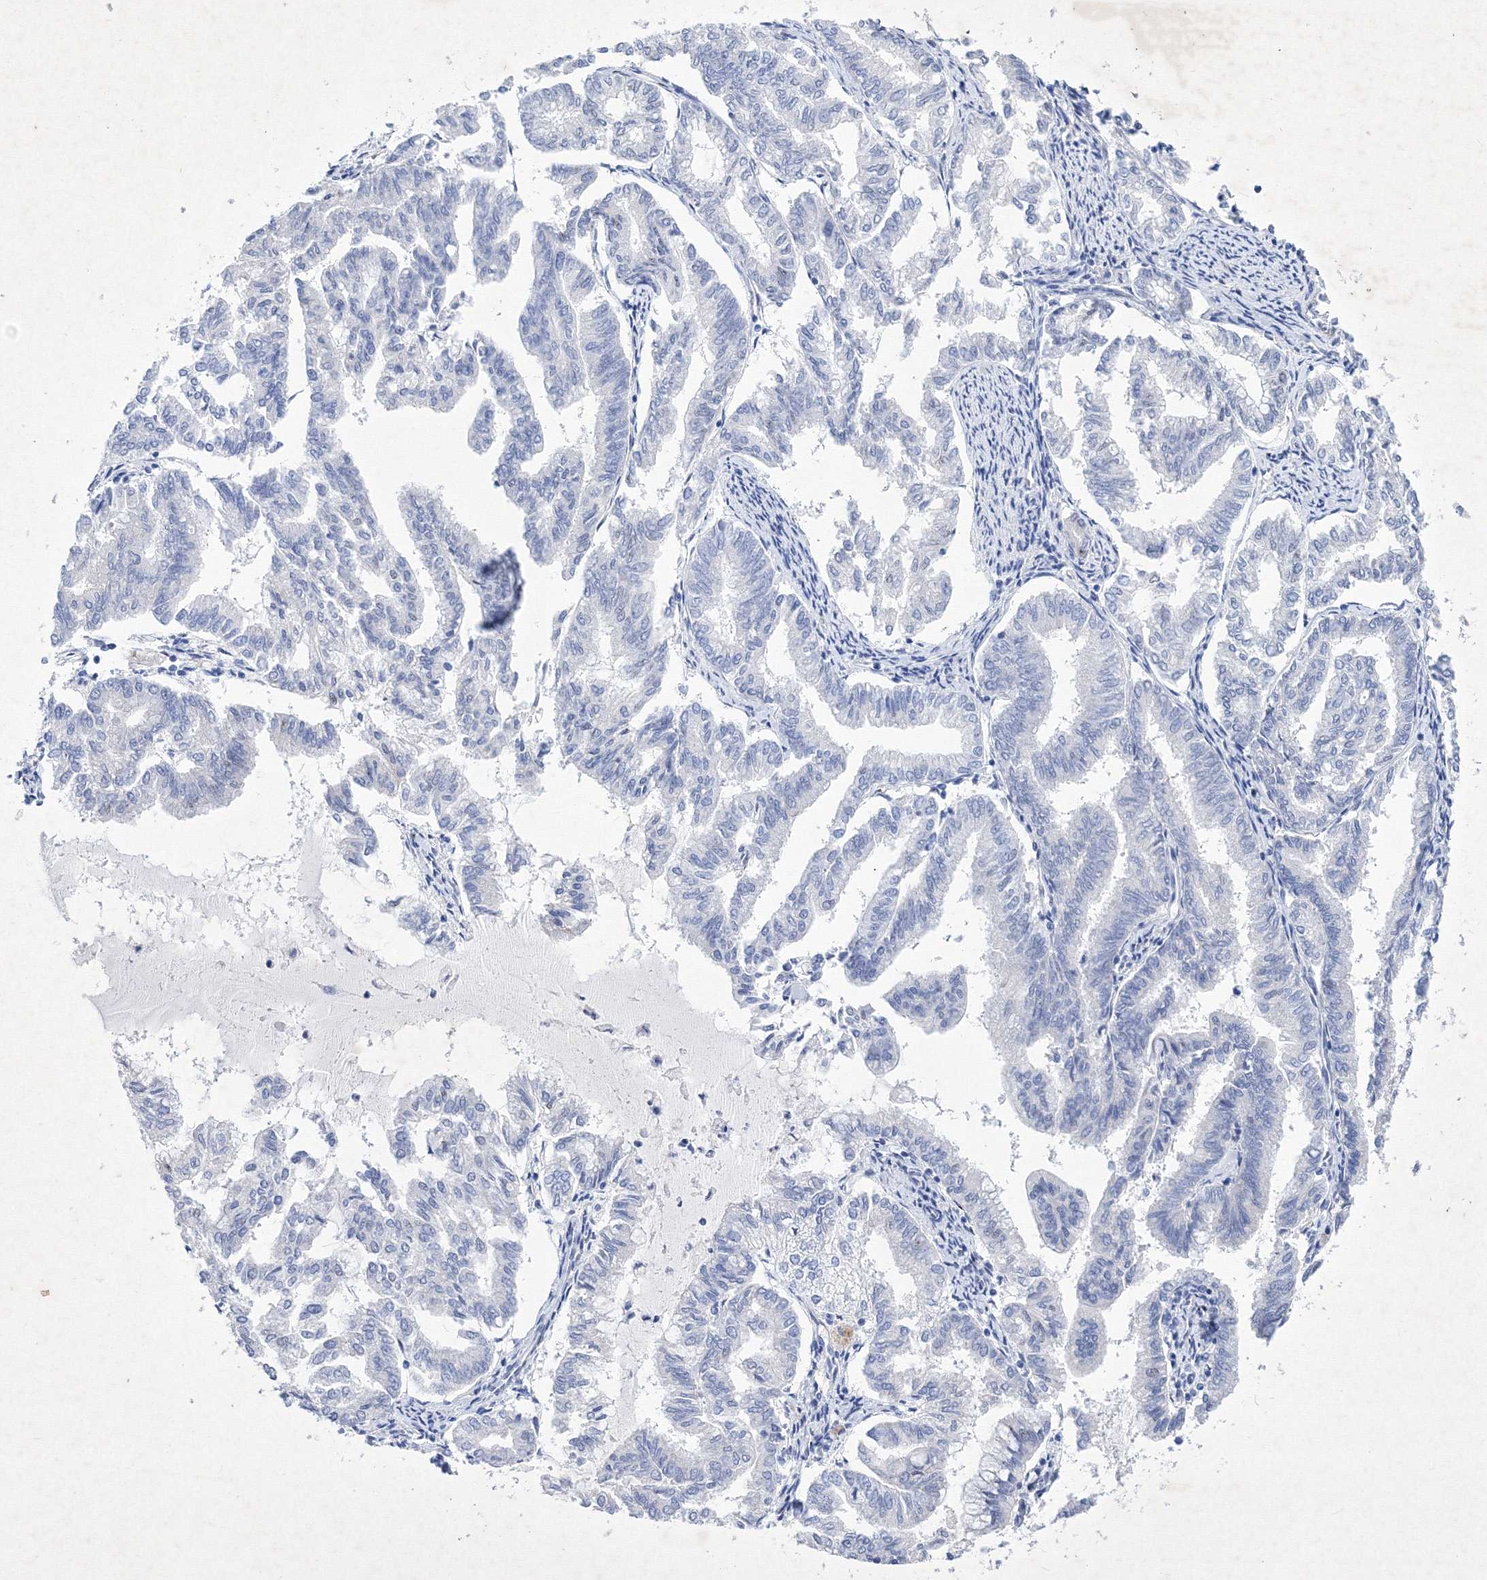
{"staining": {"intensity": "negative", "quantity": "none", "location": "none"}, "tissue": "endometrial cancer", "cell_type": "Tumor cells", "image_type": "cancer", "snomed": [{"axis": "morphology", "description": "Adenocarcinoma, NOS"}, {"axis": "topography", "description": "Endometrium"}], "caption": "A micrograph of human adenocarcinoma (endometrial) is negative for staining in tumor cells.", "gene": "GPN1", "patient": {"sex": "female", "age": 79}}